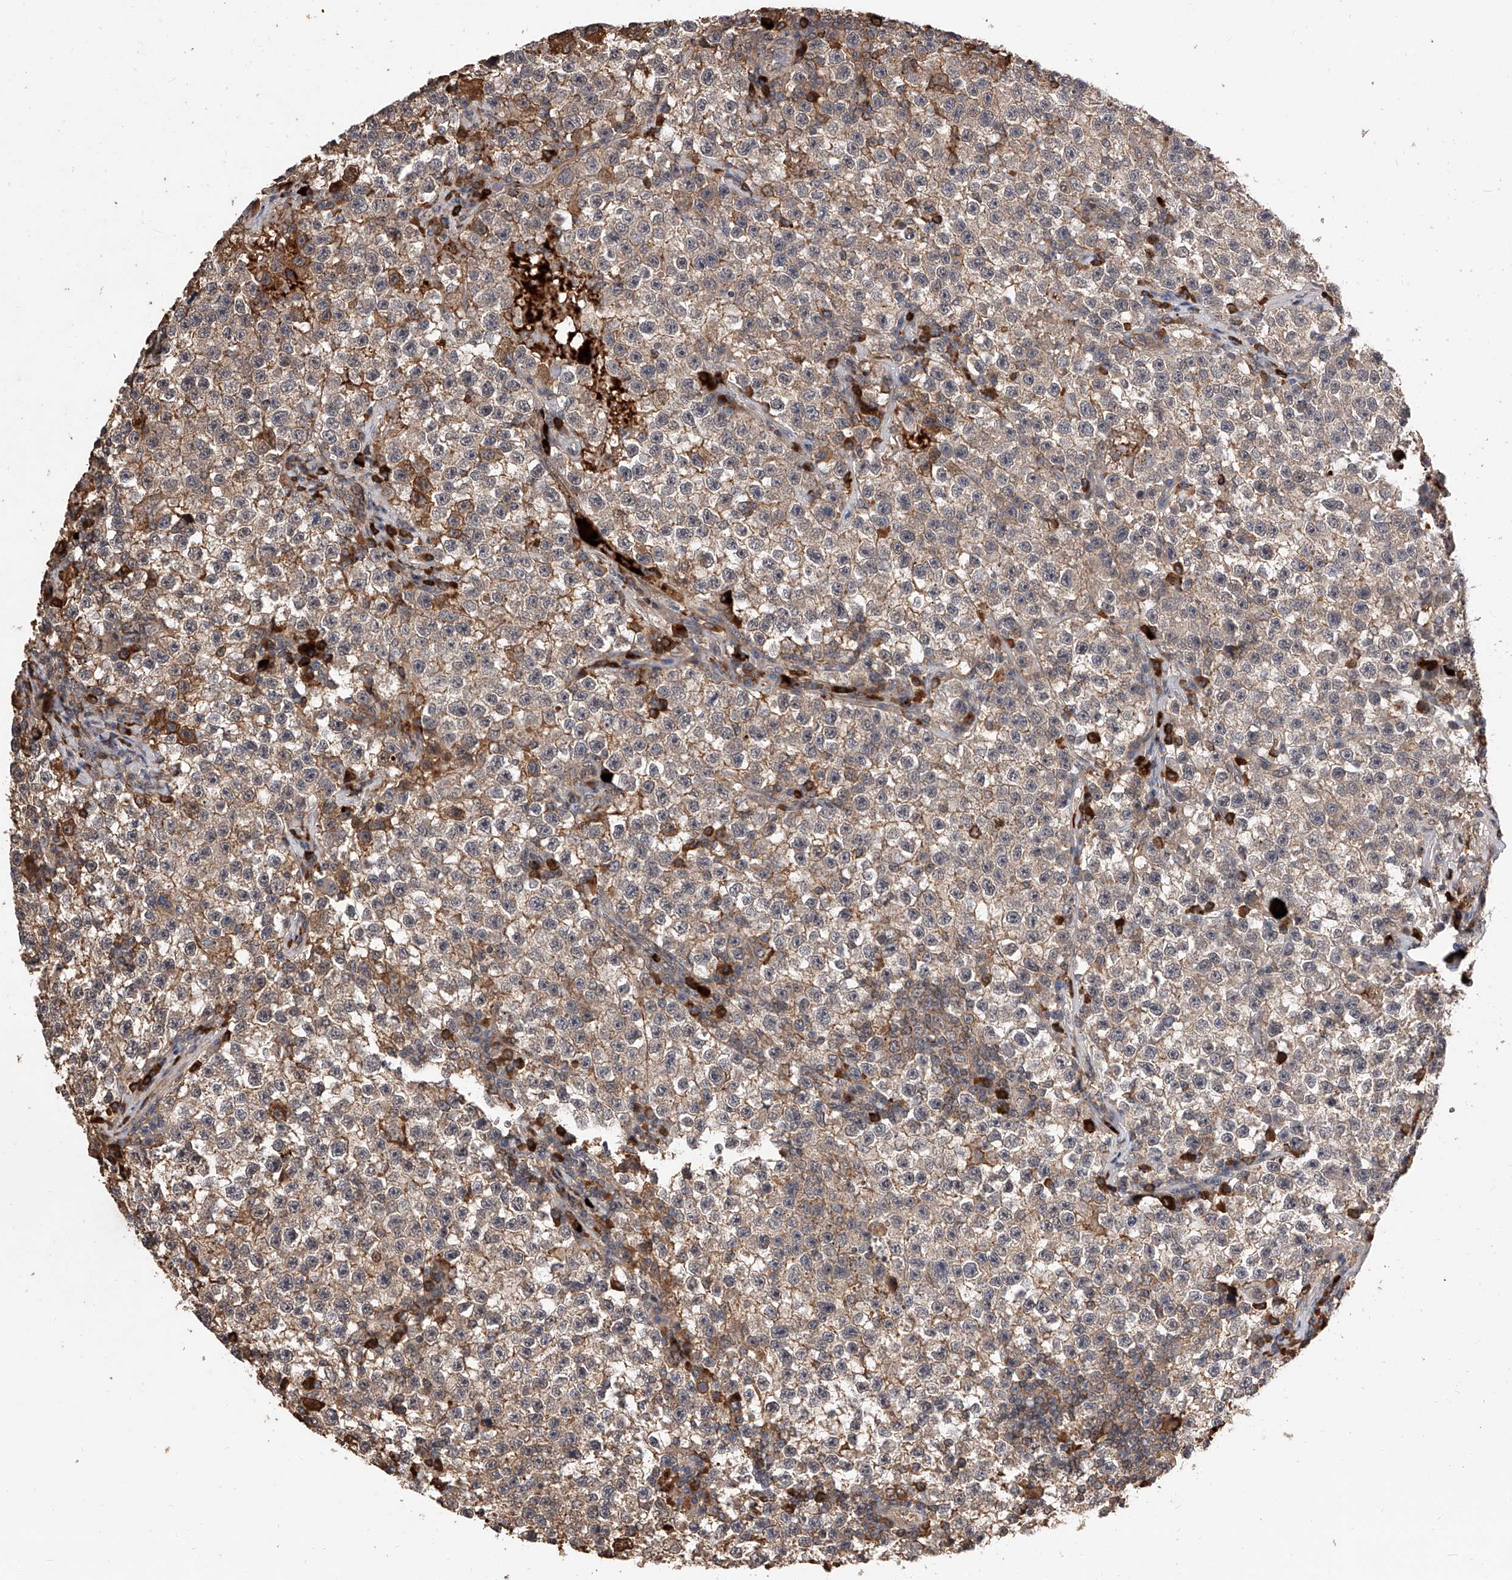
{"staining": {"intensity": "weak", "quantity": ">75%", "location": "cytoplasmic/membranous"}, "tissue": "testis cancer", "cell_type": "Tumor cells", "image_type": "cancer", "snomed": [{"axis": "morphology", "description": "Seminoma, NOS"}, {"axis": "topography", "description": "Testis"}], "caption": "Immunohistochemical staining of human seminoma (testis) reveals weak cytoplasmic/membranous protein staining in about >75% of tumor cells.", "gene": "CFAP410", "patient": {"sex": "male", "age": 22}}